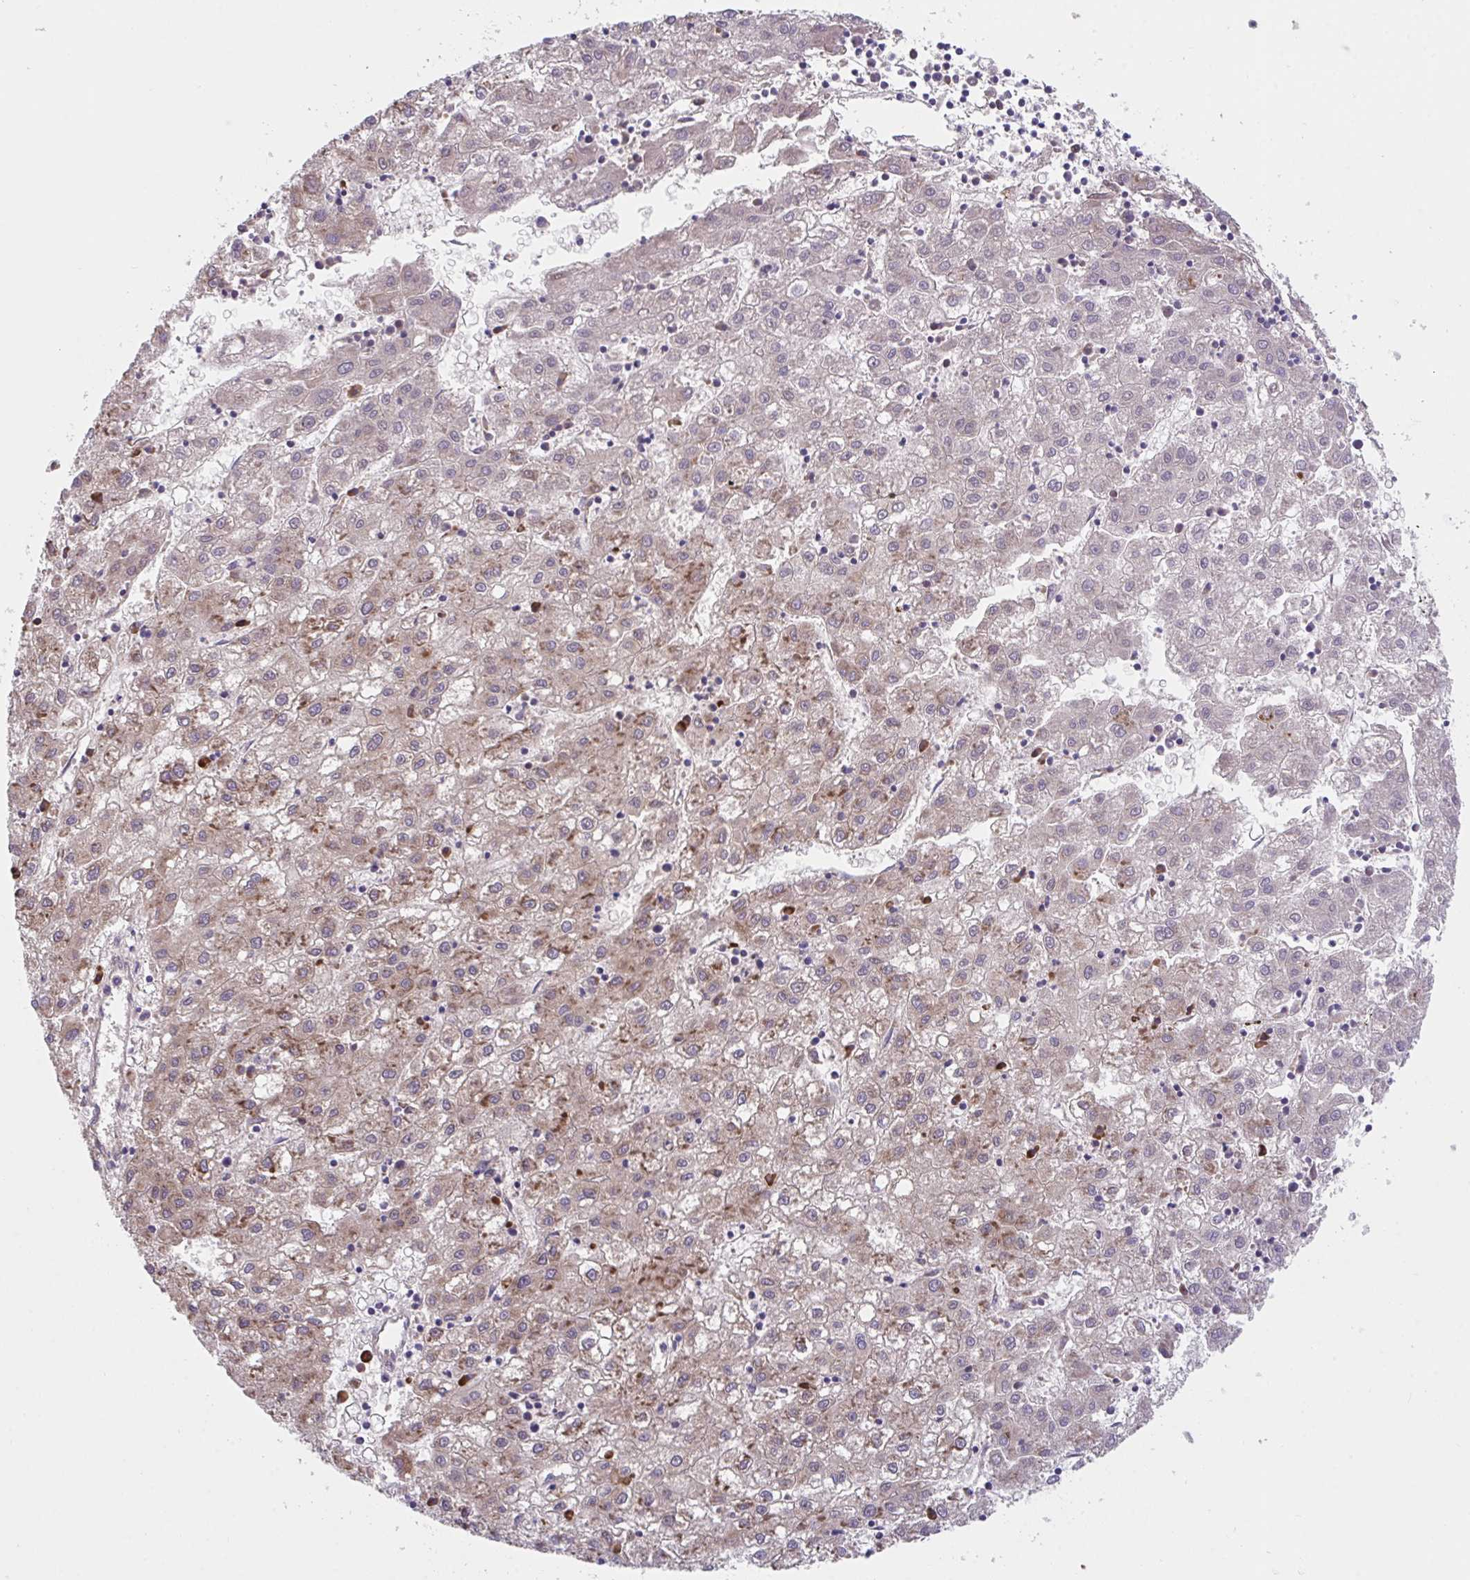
{"staining": {"intensity": "moderate", "quantity": "25%-75%", "location": "cytoplasmic/membranous"}, "tissue": "liver cancer", "cell_type": "Tumor cells", "image_type": "cancer", "snomed": [{"axis": "morphology", "description": "Carcinoma, Hepatocellular, NOS"}, {"axis": "topography", "description": "Liver"}], "caption": "This is an image of immunohistochemistry staining of hepatocellular carcinoma (liver), which shows moderate expression in the cytoplasmic/membranous of tumor cells.", "gene": "SUSD4", "patient": {"sex": "male", "age": 72}}